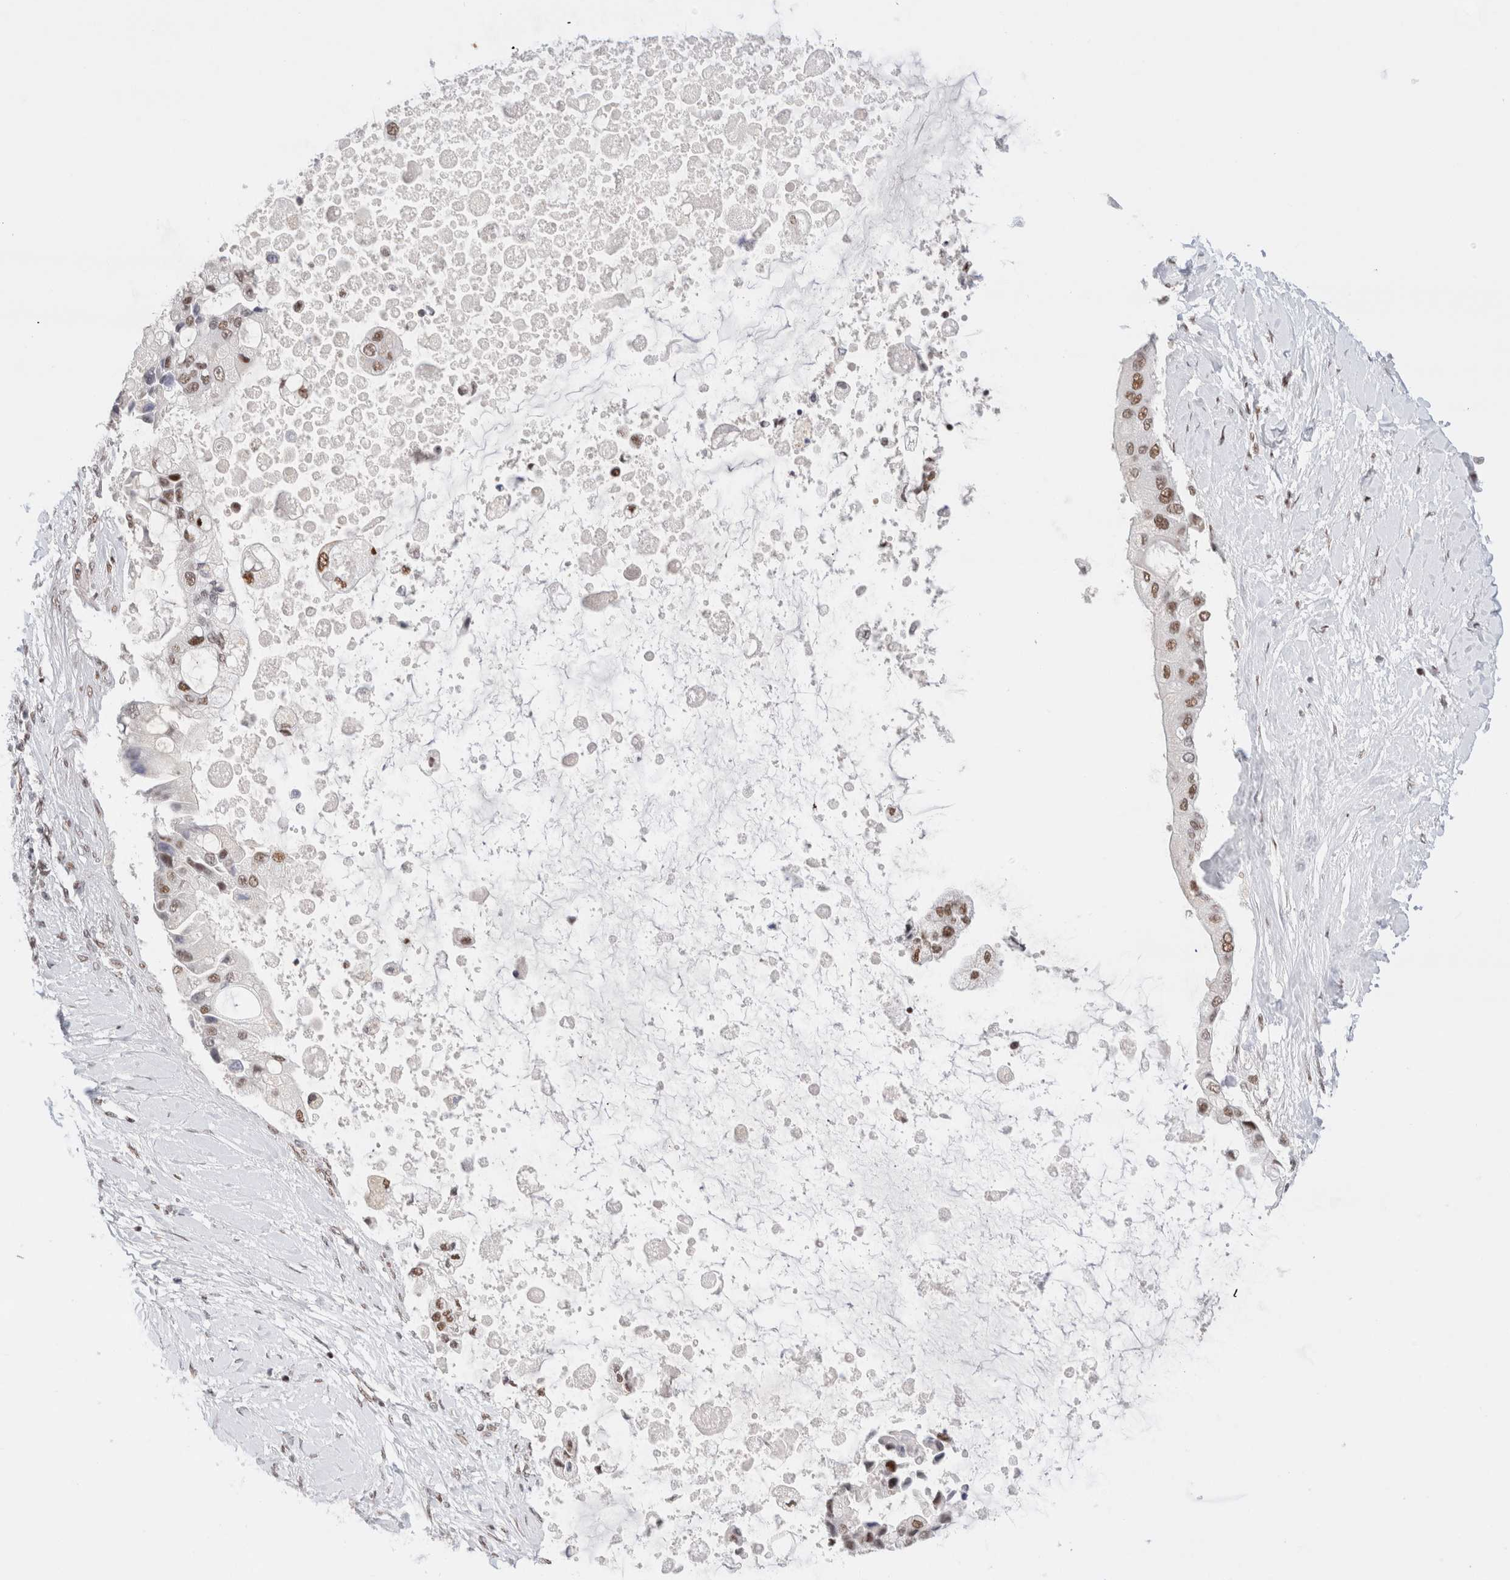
{"staining": {"intensity": "weak", "quantity": ">75%", "location": "nuclear"}, "tissue": "liver cancer", "cell_type": "Tumor cells", "image_type": "cancer", "snomed": [{"axis": "morphology", "description": "Cholangiocarcinoma"}, {"axis": "topography", "description": "Liver"}], "caption": "An immunohistochemistry micrograph of tumor tissue is shown. Protein staining in brown shows weak nuclear positivity in cholangiocarcinoma (liver) within tumor cells. (Stains: DAB (3,3'-diaminobenzidine) in brown, nuclei in blue, Microscopy: brightfield microscopy at high magnification).", "gene": "ZNF282", "patient": {"sex": "male", "age": 50}}